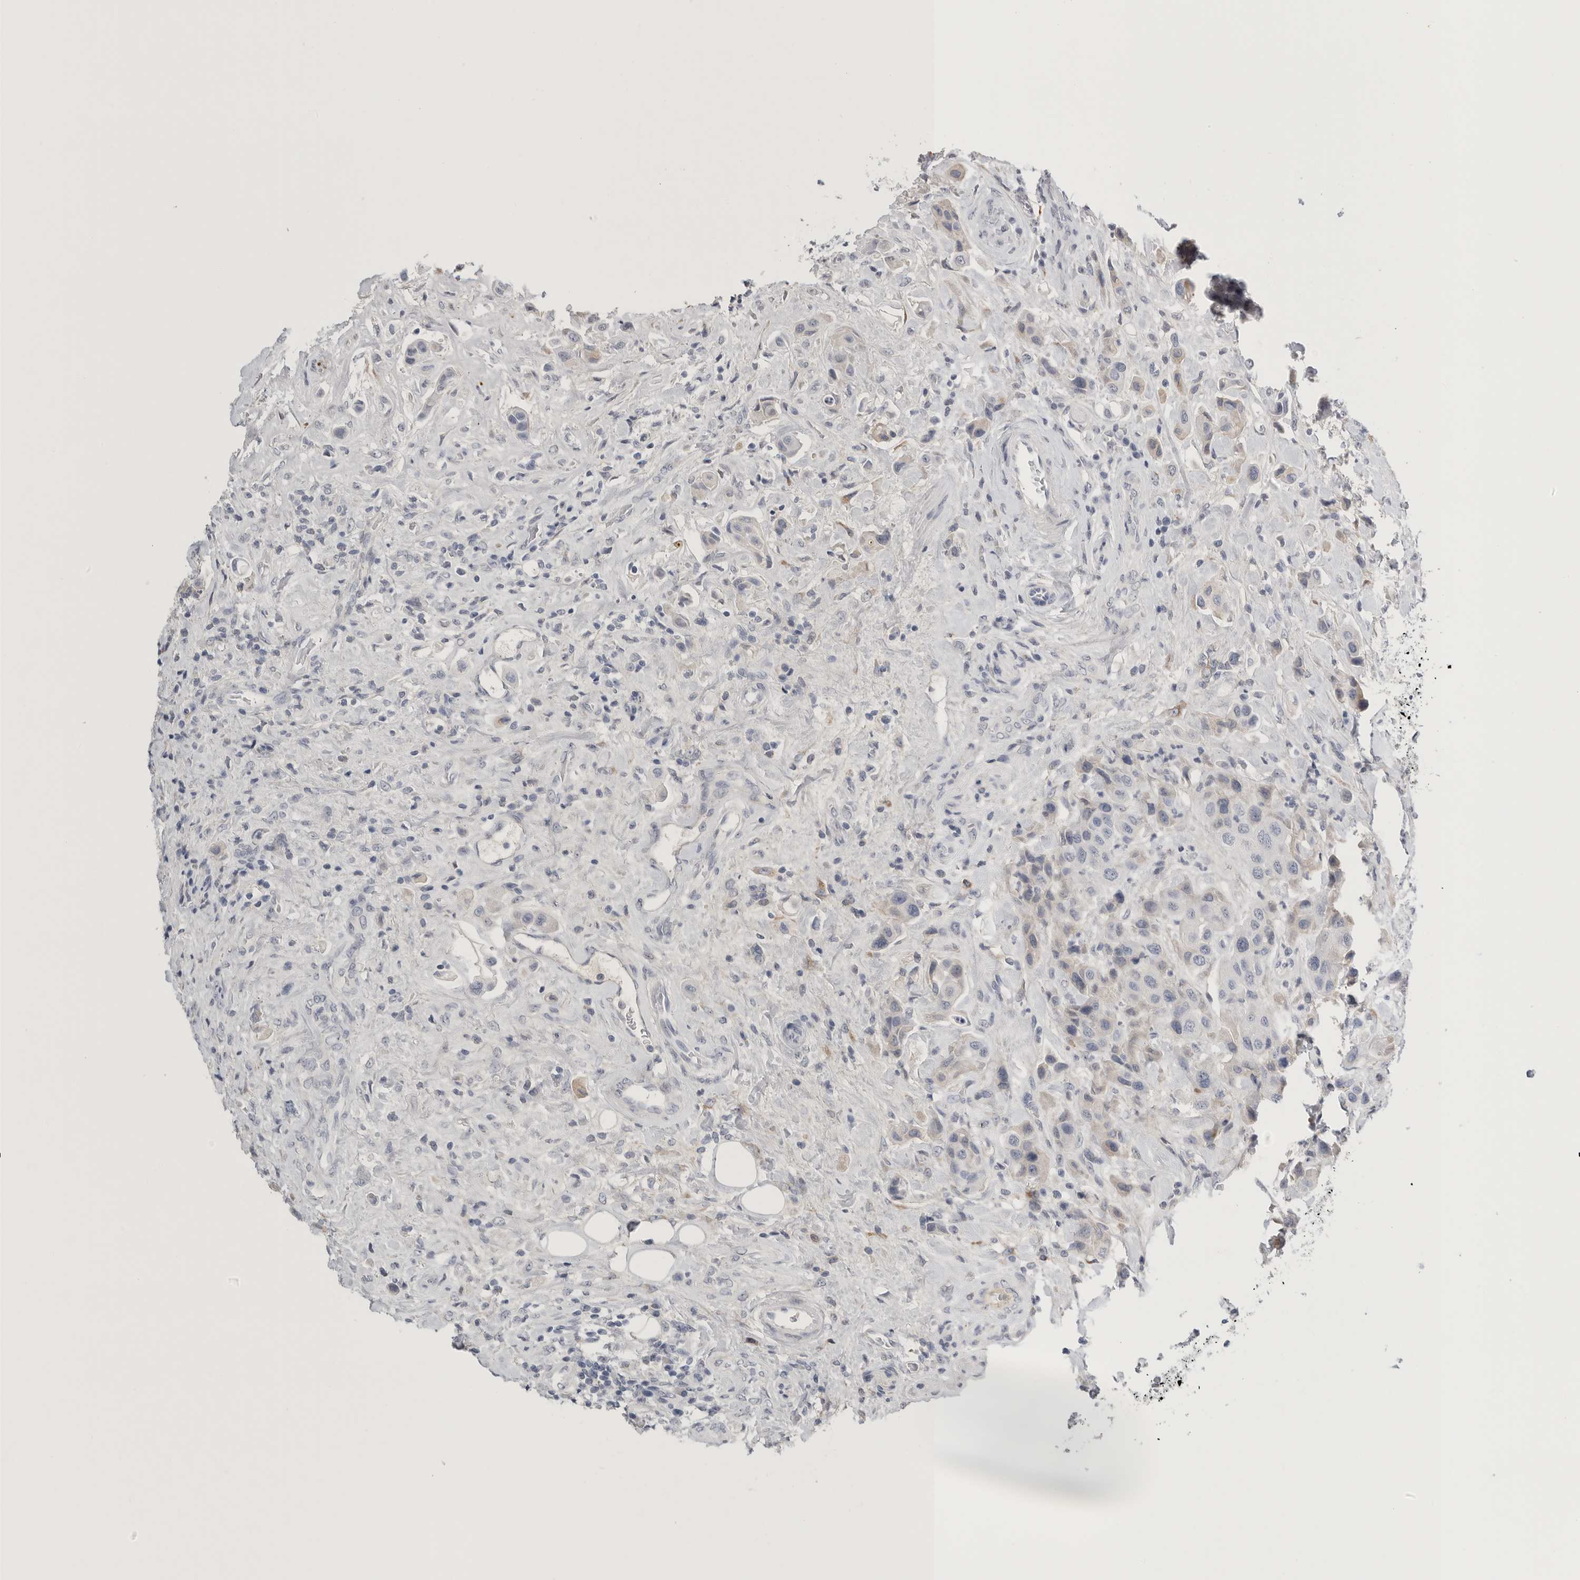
{"staining": {"intensity": "weak", "quantity": "<25%", "location": "cytoplasmic/membranous"}, "tissue": "urothelial cancer", "cell_type": "Tumor cells", "image_type": "cancer", "snomed": [{"axis": "morphology", "description": "Urothelial carcinoma, High grade"}, {"axis": "topography", "description": "Urinary bladder"}], "caption": "This is a photomicrograph of IHC staining of urothelial cancer, which shows no positivity in tumor cells.", "gene": "TIMP1", "patient": {"sex": "male", "age": 50}}